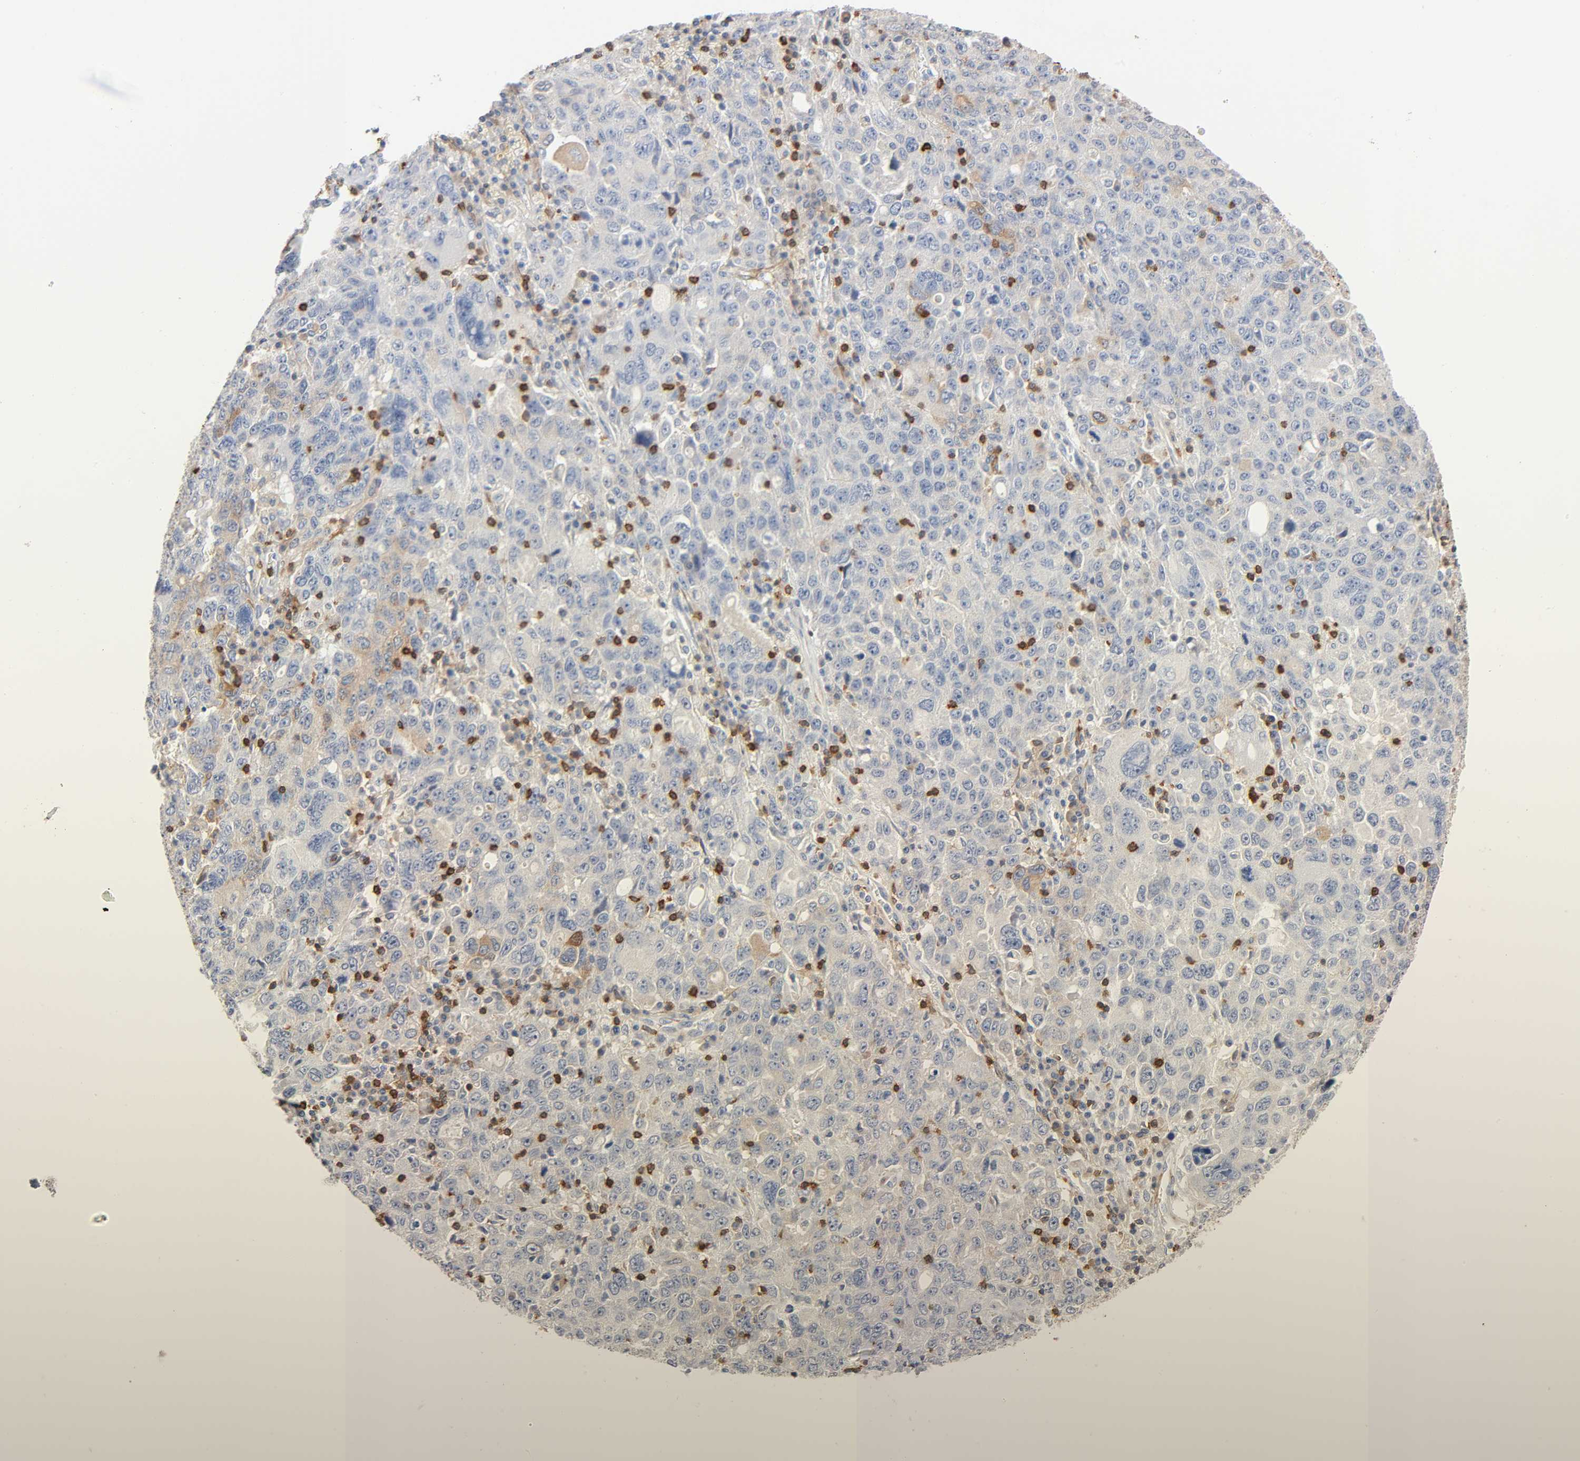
{"staining": {"intensity": "moderate", "quantity": "<25%", "location": "cytoplasmic/membranous"}, "tissue": "ovarian cancer", "cell_type": "Tumor cells", "image_type": "cancer", "snomed": [{"axis": "morphology", "description": "Carcinoma, endometroid"}, {"axis": "topography", "description": "Ovary"}], "caption": "Ovarian endometroid carcinoma was stained to show a protein in brown. There is low levels of moderate cytoplasmic/membranous expression in about <25% of tumor cells.", "gene": "BIN1", "patient": {"sex": "female", "age": 62}}